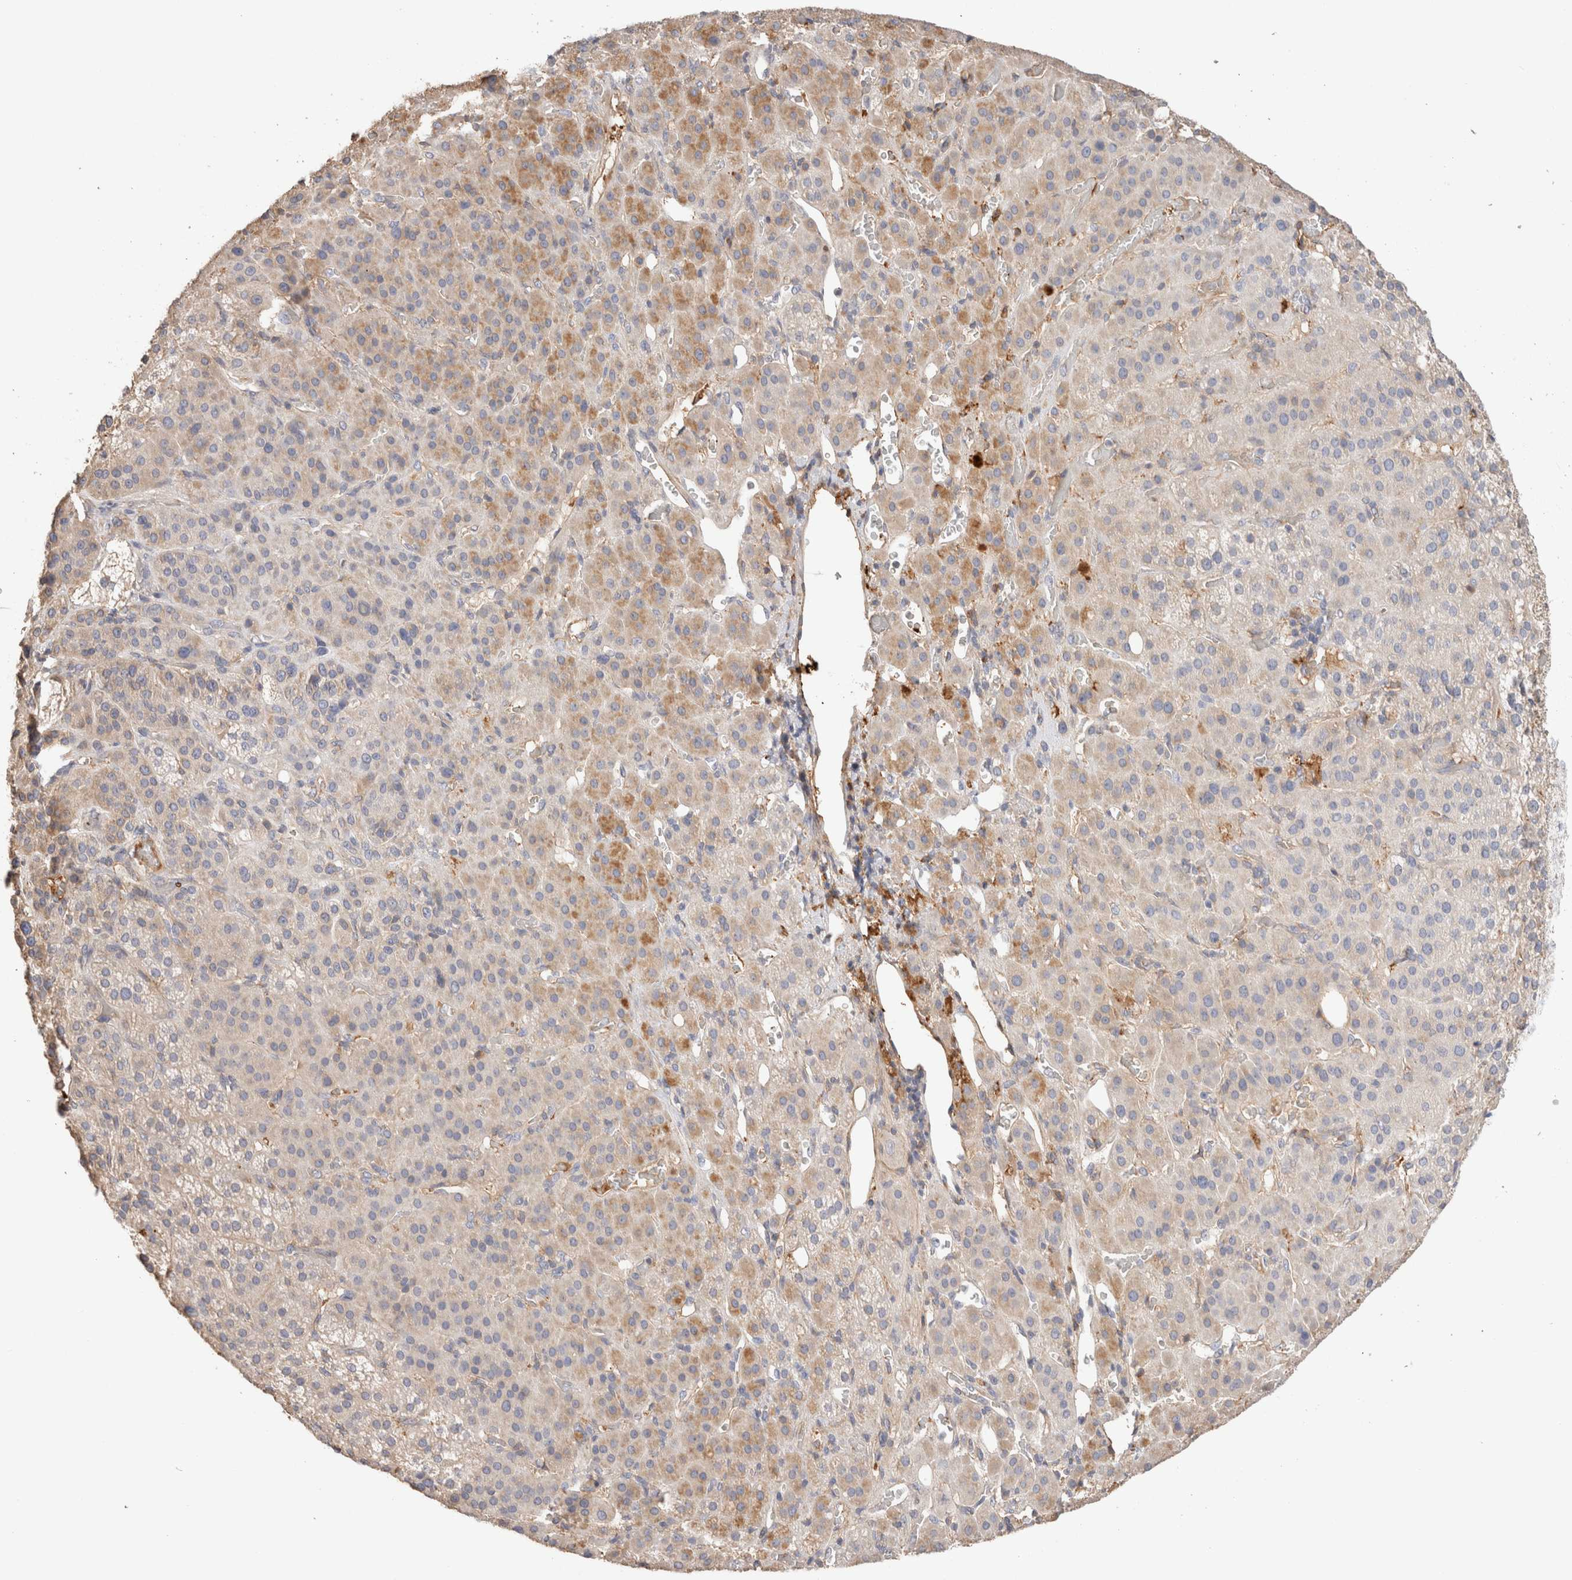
{"staining": {"intensity": "moderate", "quantity": "25%-75%", "location": "cytoplasmic/membranous"}, "tissue": "adrenal gland", "cell_type": "Glandular cells", "image_type": "normal", "snomed": [{"axis": "morphology", "description": "Normal tissue, NOS"}, {"axis": "topography", "description": "Adrenal gland"}], "caption": "Approximately 25%-75% of glandular cells in normal human adrenal gland show moderate cytoplasmic/membranous protein staining as visualized by brown immunohistochemical staining.", "gene": "PROS1", "patient": {"sex": "male", "age": 57}}